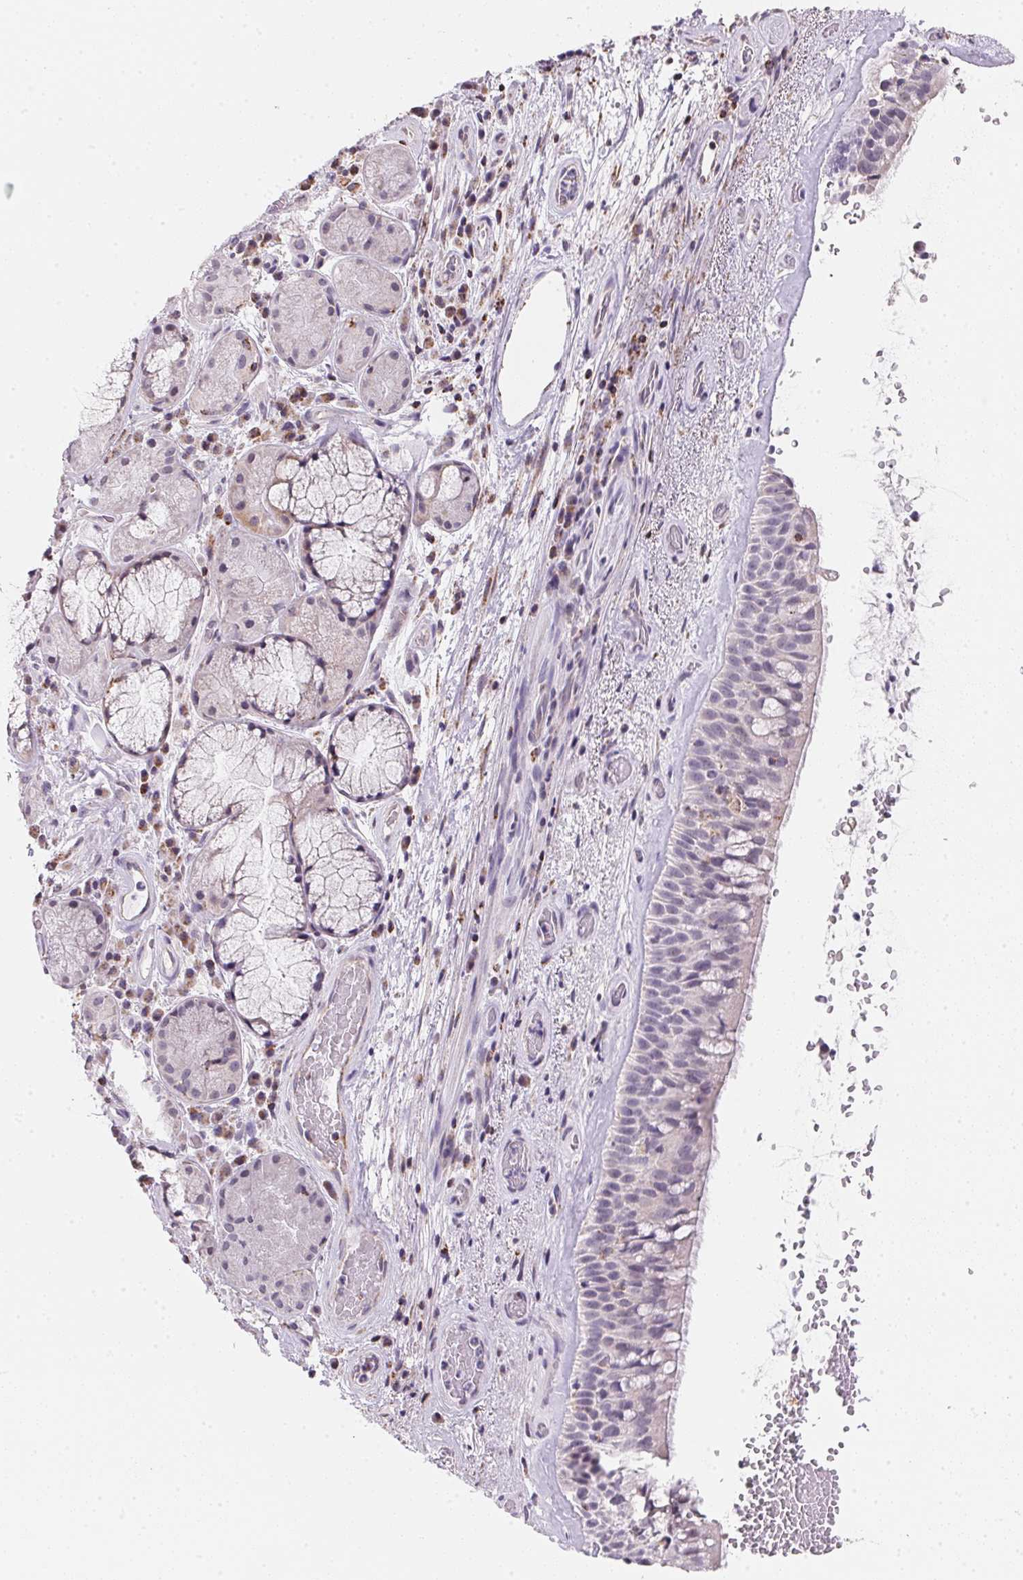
{"staining": {"intensity": "negative", "quantity": "none", "location": "none"}, "tissue": "bronchus", "cell_type": "Respiratory epithelial cells", "image_type": "normal", "snomed": [{"axis": "morphology", "description": "Normal tissue, NOS"}, {"axis": "topography", "description": "Bronchus"}], "caption": "Immunohistochemistry (IHC) photomicrograph of benign bronchus: bronchus stained with DAB reveals no significant protein staining in respiratory epithelial cells.", "gene": "GIPC2", "patient": {"sex": "male", "age": 48}}